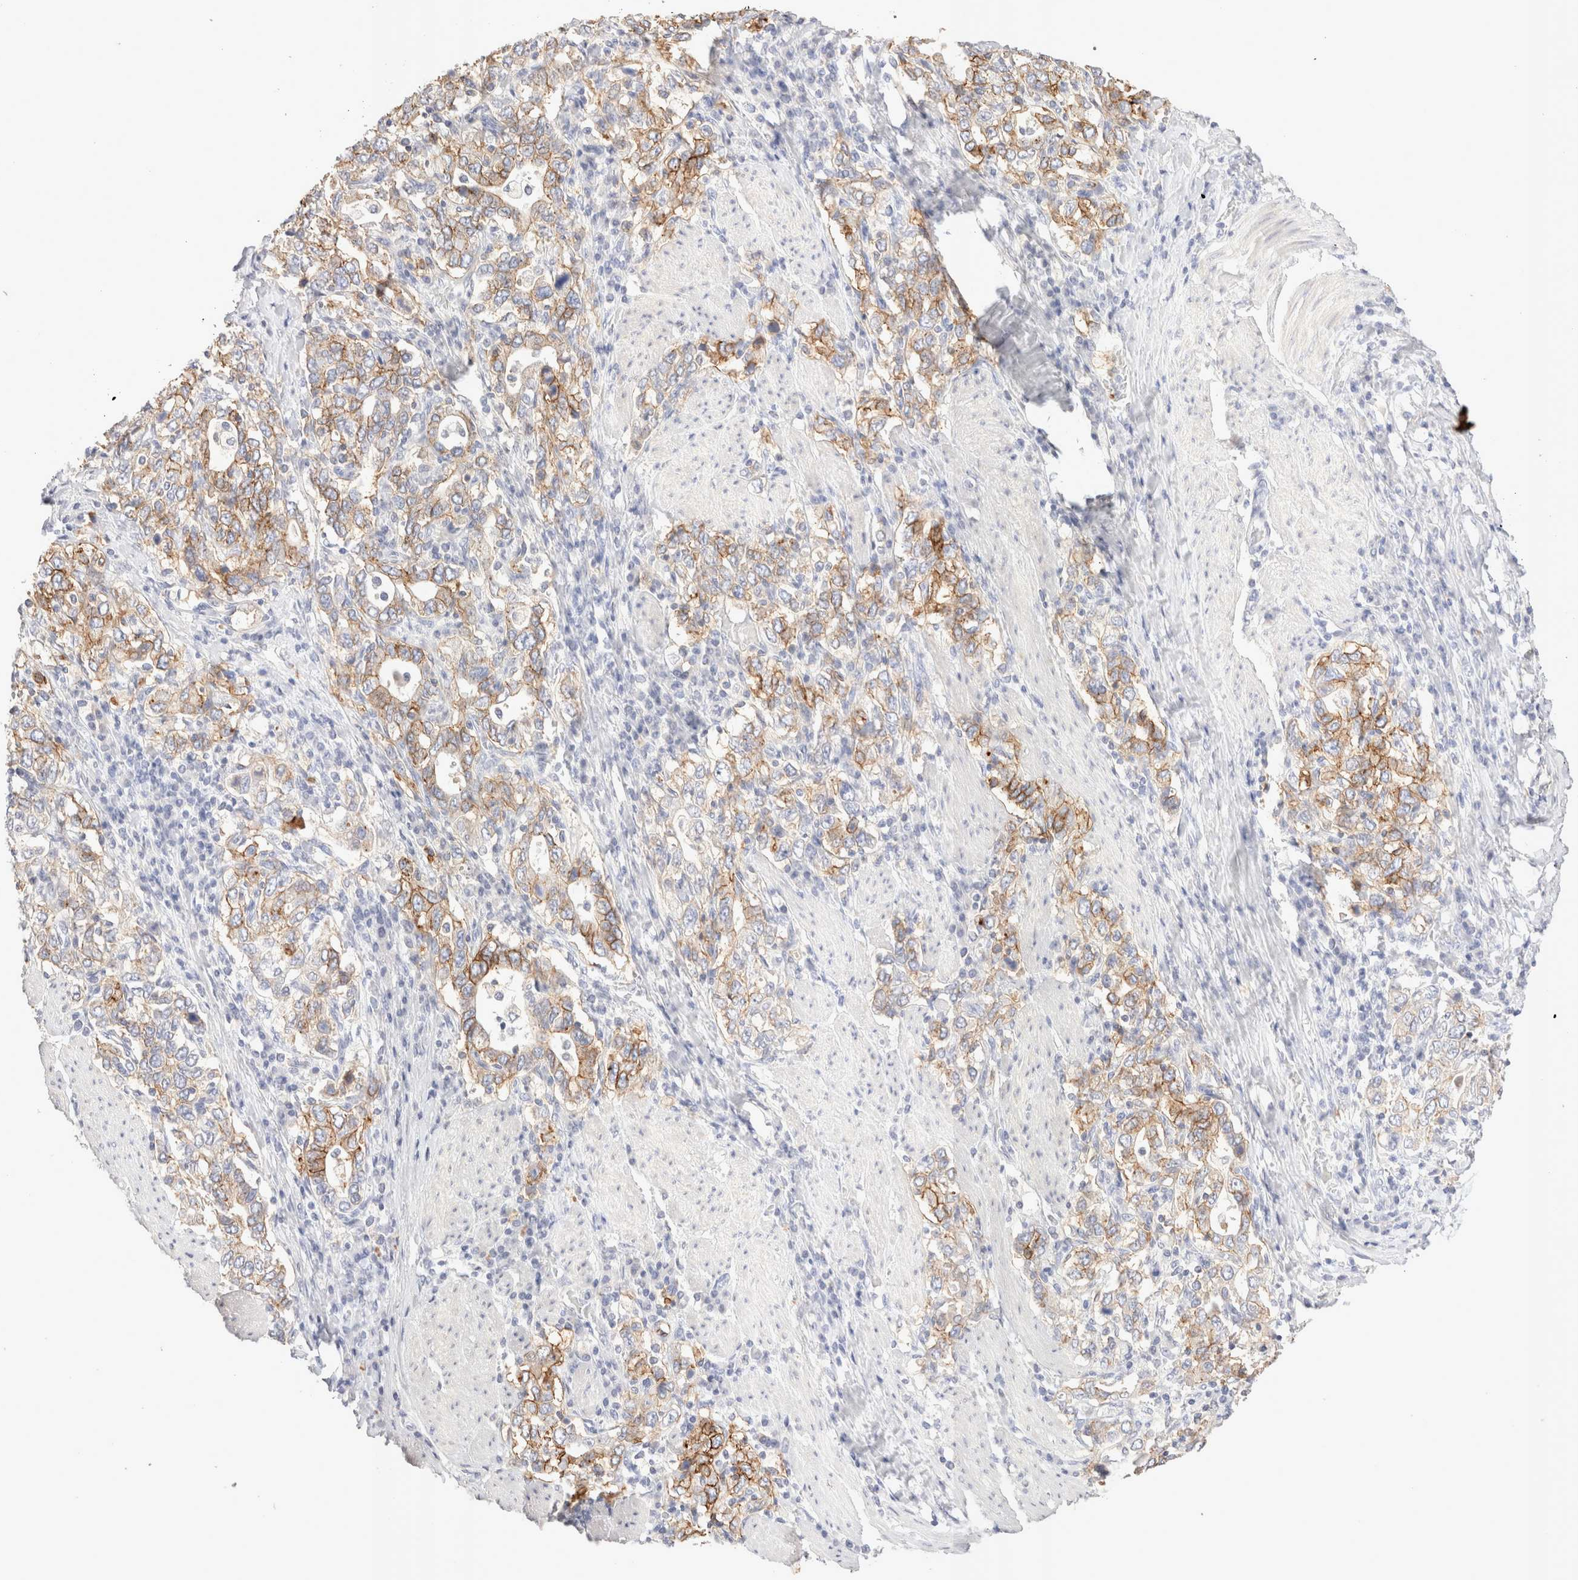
{"staining": {"intensity": "moderate", "quantity": ">75%", "location": "cytoplasmic/membranous"}, "tissue": "stomach cancer", "cell_type": "Tumor cells", "image_type": "cancer", "snomed": [{"axis": "morphology", "description": "Adenocarcinoma, NOS"}, {"axis": "topography", "description": "Stomach, upper"}], "caption": "The photomicrograph reveals staining of stomach cancer (adenocarcinoma), revealing moderate cytoplasmic/membranous protein positivity (brown color) within tumor cells.", "gene": "EPCAM", "patient": {"sex": "male", "age": 62}}